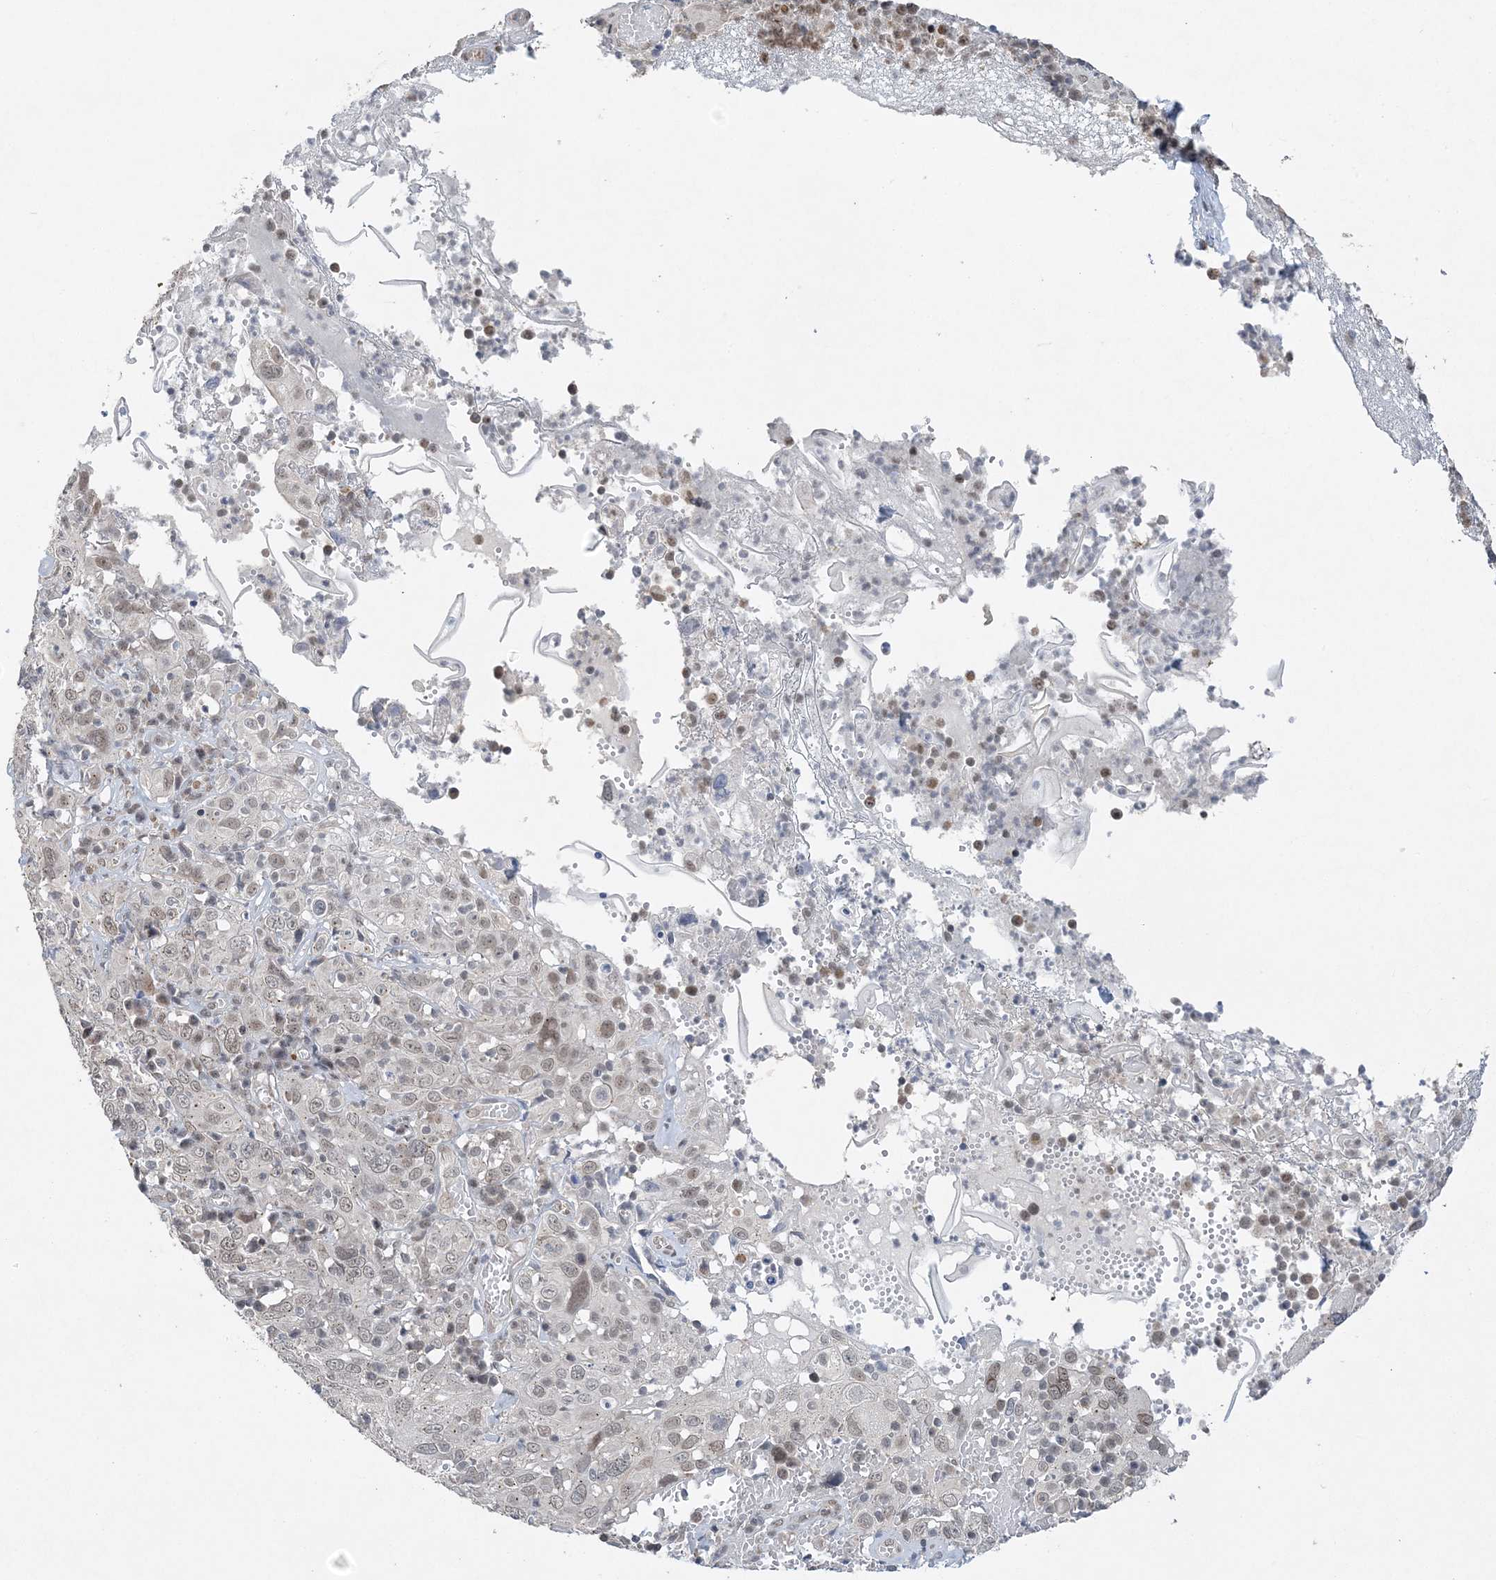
{"staining": {"intensity": "weak", "quantity": "<25%", "location": "nuclear"}, "tissue": "cervical cancer", "cell_type": "Tumor cells", "image_type": "cancer", "snomed": [{"axis": "morphology", "description": "Squamous cell carcinoma, NOS"}, {"axis": "topography", "description": "Cervix"}], "caption": "Photomicrograph shows no protein positivity in tumor cells of cervical cancer (squamous cell carcinoma) tissue. Brightfield microscopy of IHC stained with DAB (brown) and hematoxylin (blue), captured at high magnification.", "gene": "WAC", "patient": {"sex": "female", "age": 46}}